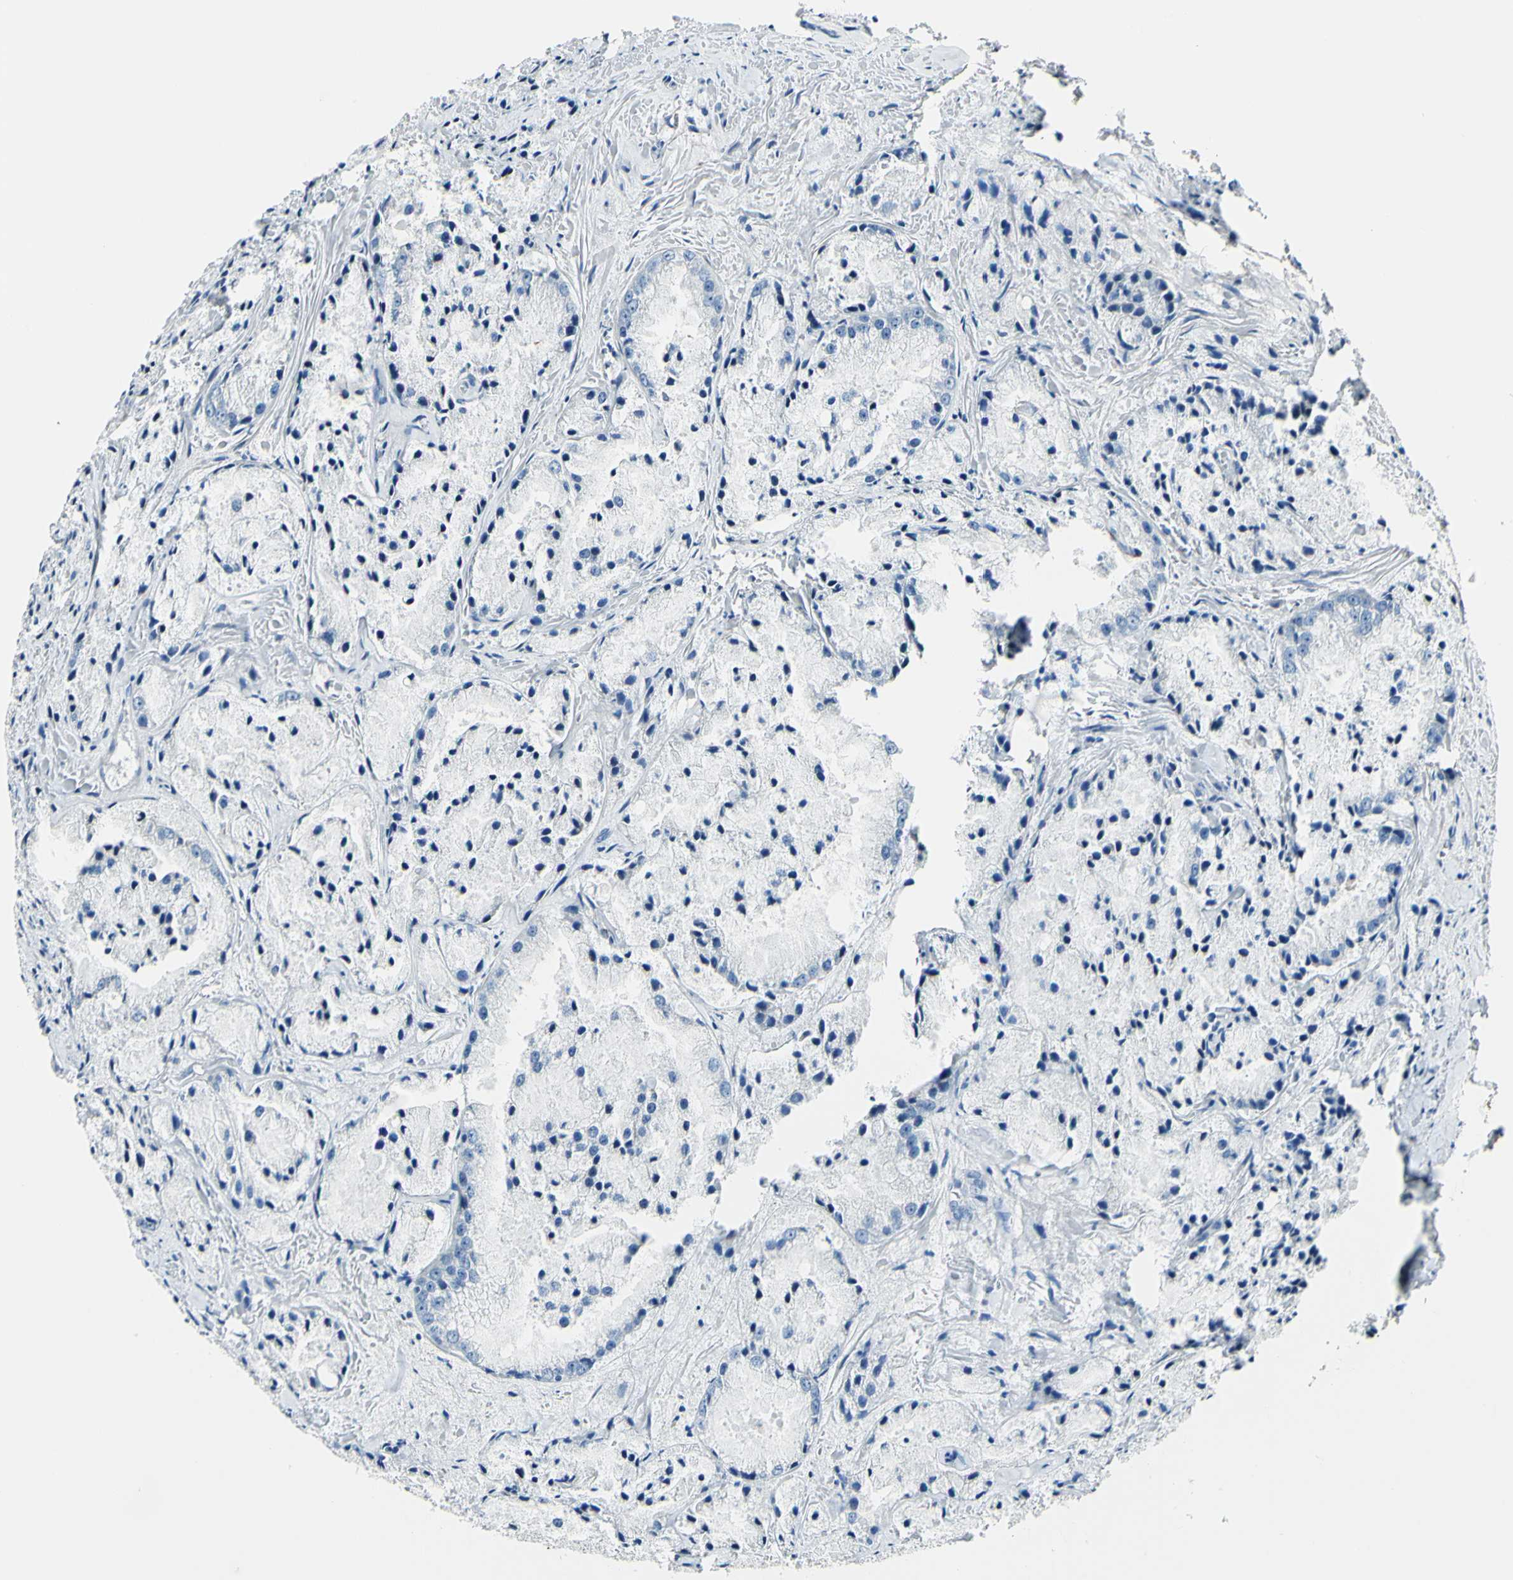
{"staining": {"intensity": "negative", "quantity": "none", "location": "none"}, "tissue": "prostate cancer", "cell_type": "Tumor cells", "image_type": "cancer", "snomed": [{"axis": "morphology", "description": "Adenocarcinoma, Low grade"}, {"axis": "topography", "description": "Prostate"}], "caption": "Adenocarcinoma (low-grade) (prostate) was stained to show a protein in brown. There is no significant positivity in tumor cells.", "gene": "COL6A3", "patient": {"sex": "male", "age": 64}}